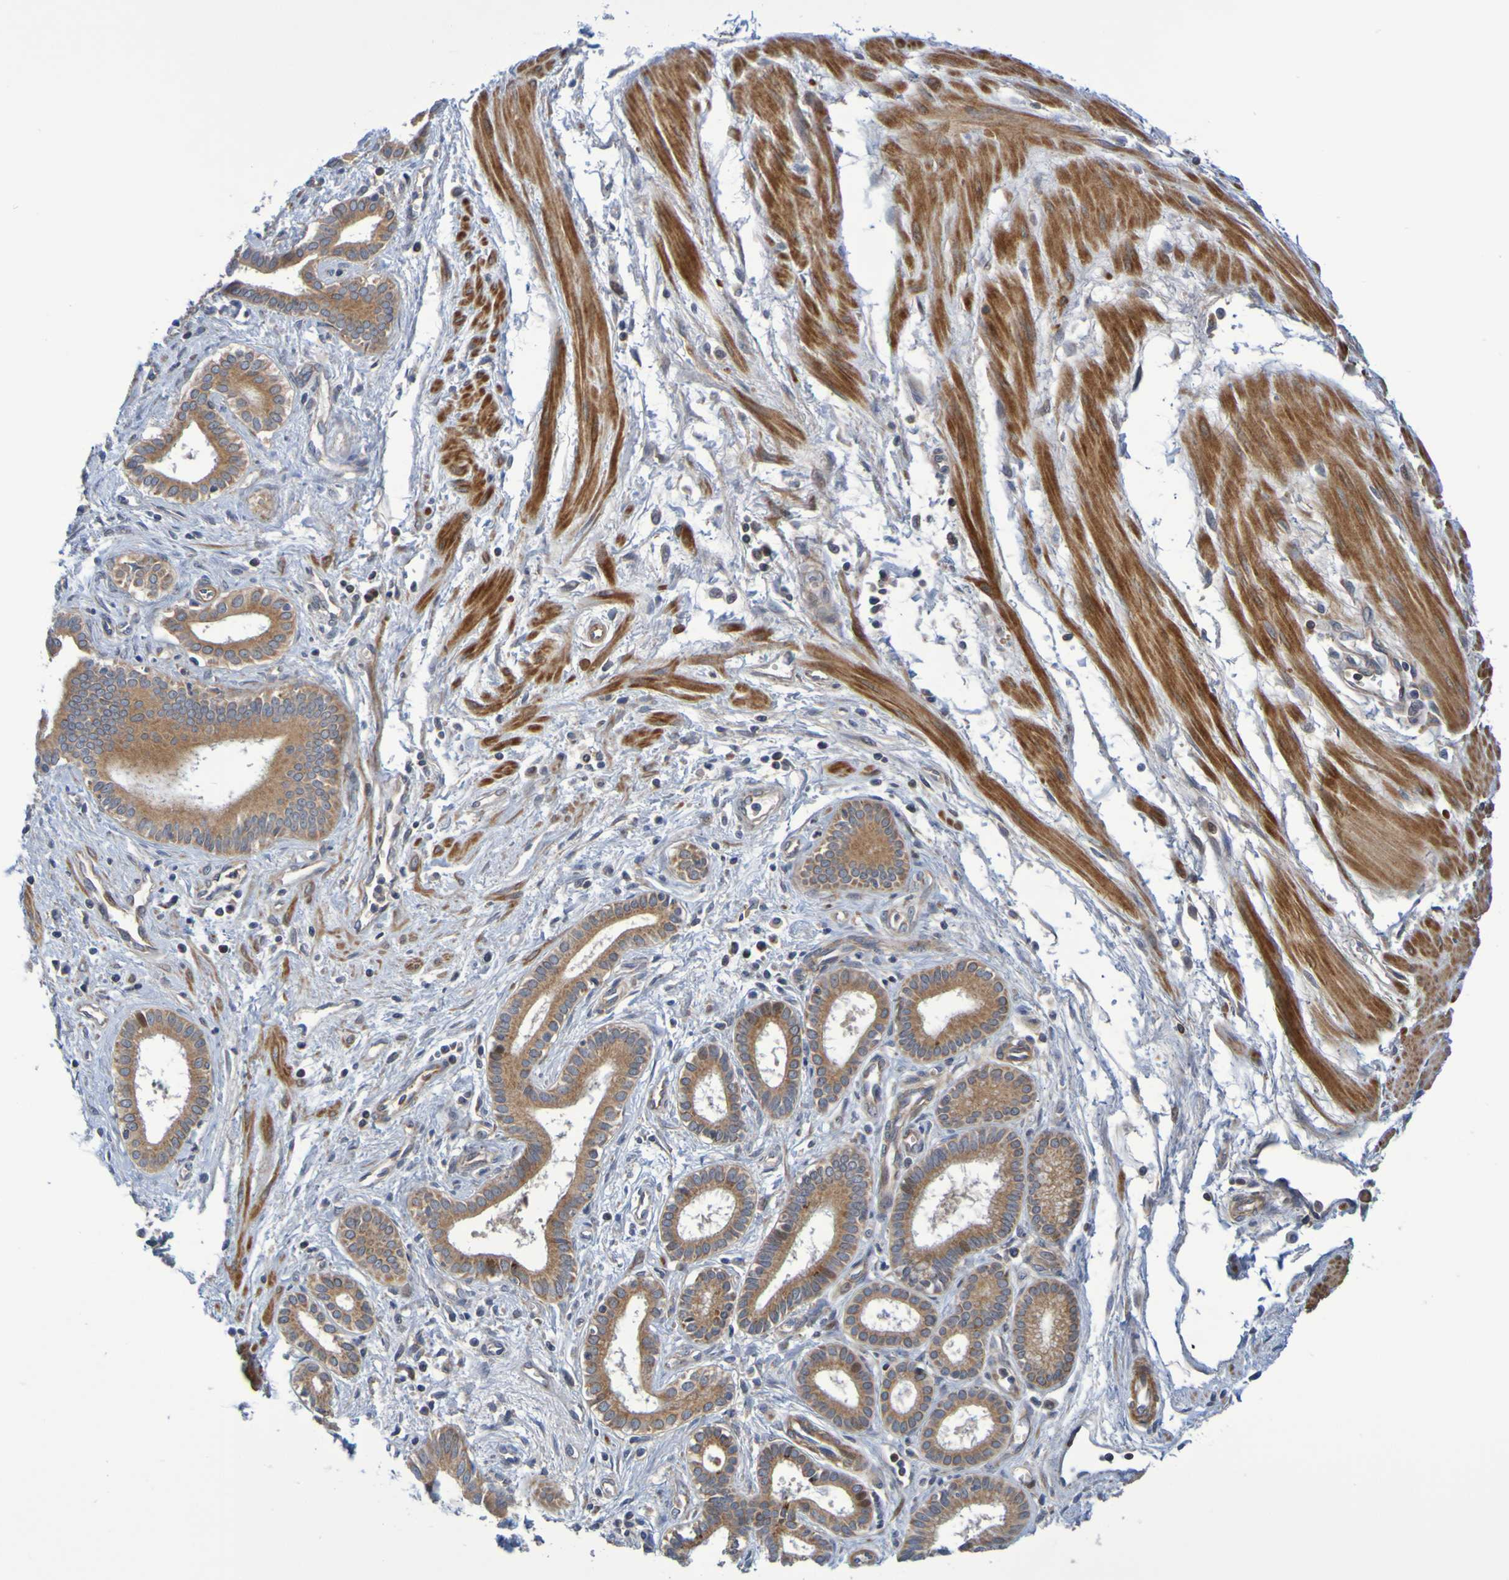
{"staining": {"intensity": "moderate", "quantity": ">75%", "location": "cytoplasmic/membranous"}, "tissue": "pancreatic cancer", "cell_type": "Tumor cells", "image_type": "cancer", "snomed": [{"axis": "morphology", "description": "Normal tissue, NOS"}, {"axis": "topography", "description": "Lymph node"}], "caption": "Pancreatic cancer stained for a protein exhibits moderate cytoplasmic/membranous positivity in tumor cells. (DAB (3,3'-diaminobenzidine) = brown stain, brightfield microscopy at high magnification).", "gene": "CCDC51", "patient": {"sex": "male", "age": 50}}